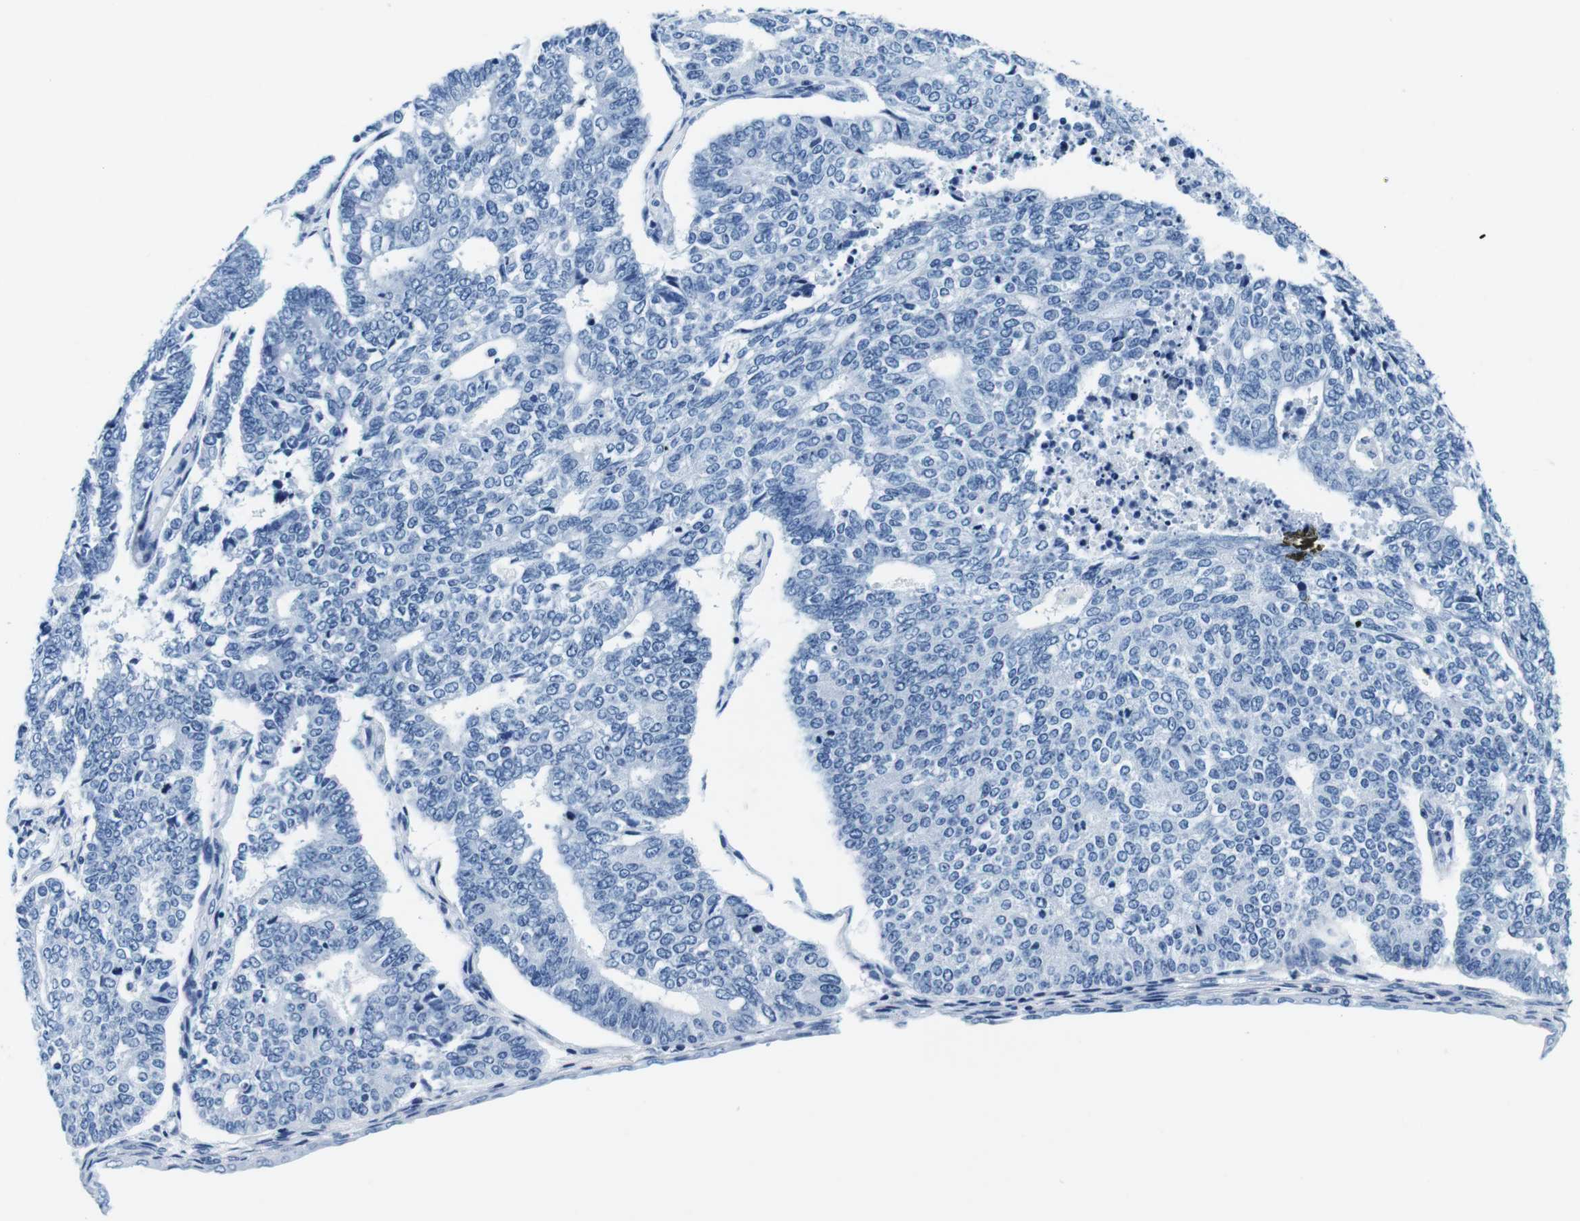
{"staining": {"intensity": "negative", "quantity": "none", "location": "none"}, "tissue": "endometrial cancer", "cell_type": "Tumor cells", "image_type": "cancer", "snomed": [{"axis": "morphology", "description": "Adenocarcinoma, NOS"}, {"axis": "topography", "description": "Endometrium"}], "caption": "The immunohistochemistry (IHC) photomicrograph has no significant positivity in tumor cells of endometrial adenocarcinoma tissue. The staining was performed using DAB (3,3'-diaminobenzidine) to visualize the protein expression in brown, while the nuclei were stained in blue with hematoxylin (Magnification: 20x).", "gene": "ELANE", "patient": {"sex": "female", "age": 70}}